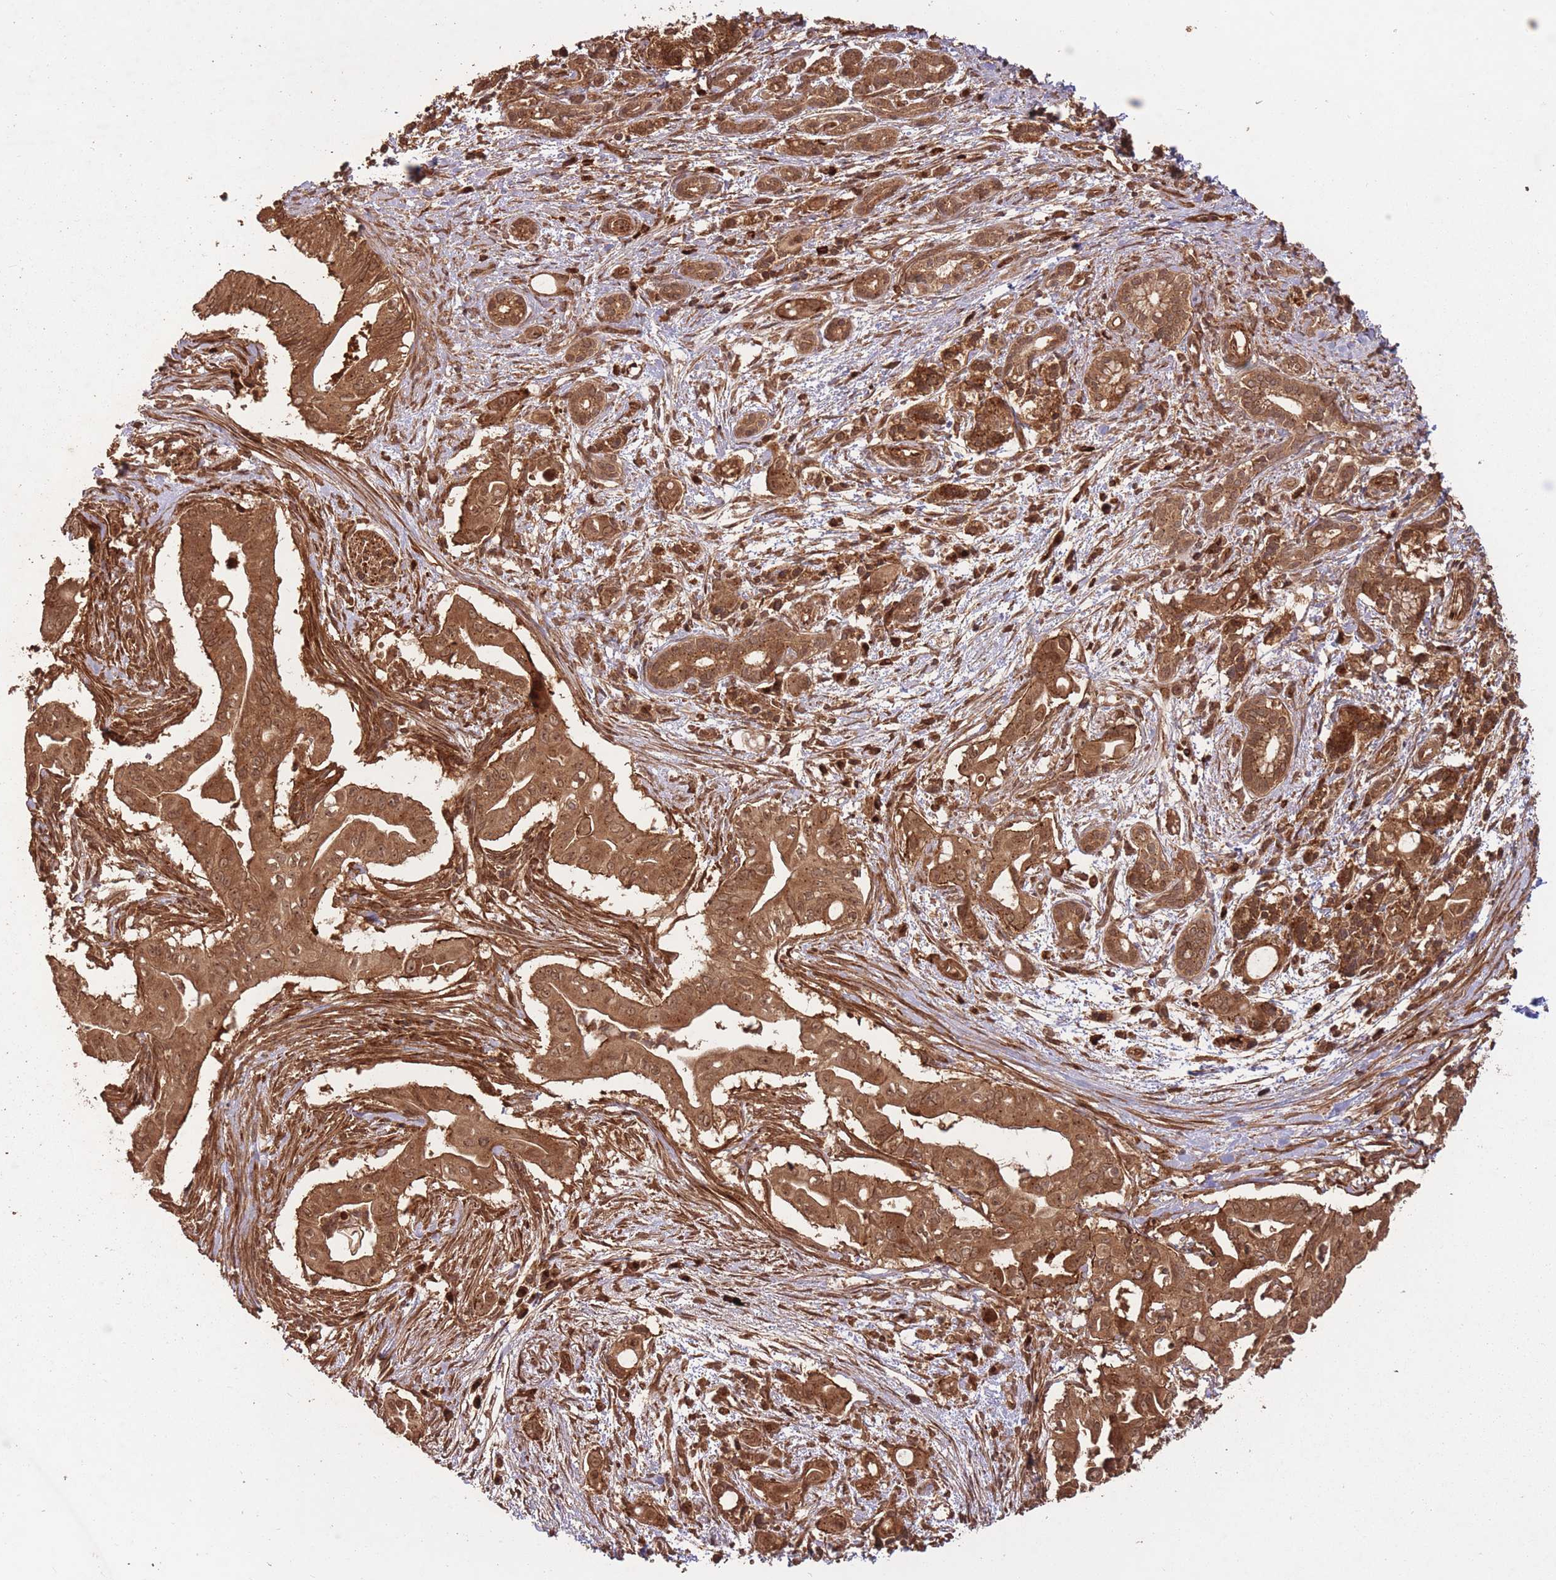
{"staining": {"intensity": "strong", "quantity": ">75%", "location": "cytoplasmic/membranous,nuclear"}, "tissue": "pancreatic cancer", "cell_type": "Tumor cells", "image_type": "cancer", "snomed": [{"axis": "morphology", "description": "Adenocarcinoma, NOS"}, {"axis": "topography", "description": "Pancreas"}], "caption": "Immunohistochemistry (IHC) histopathology image of human adenocarcinoma (pancreatic) stained for a protein (brown), which displays high levels of strong cytoplasmic/membranous and nuclear expression in about >75% of tumor cells.", "gene": "ERBB3", "patient": {"sex": "male", "age": 71}}